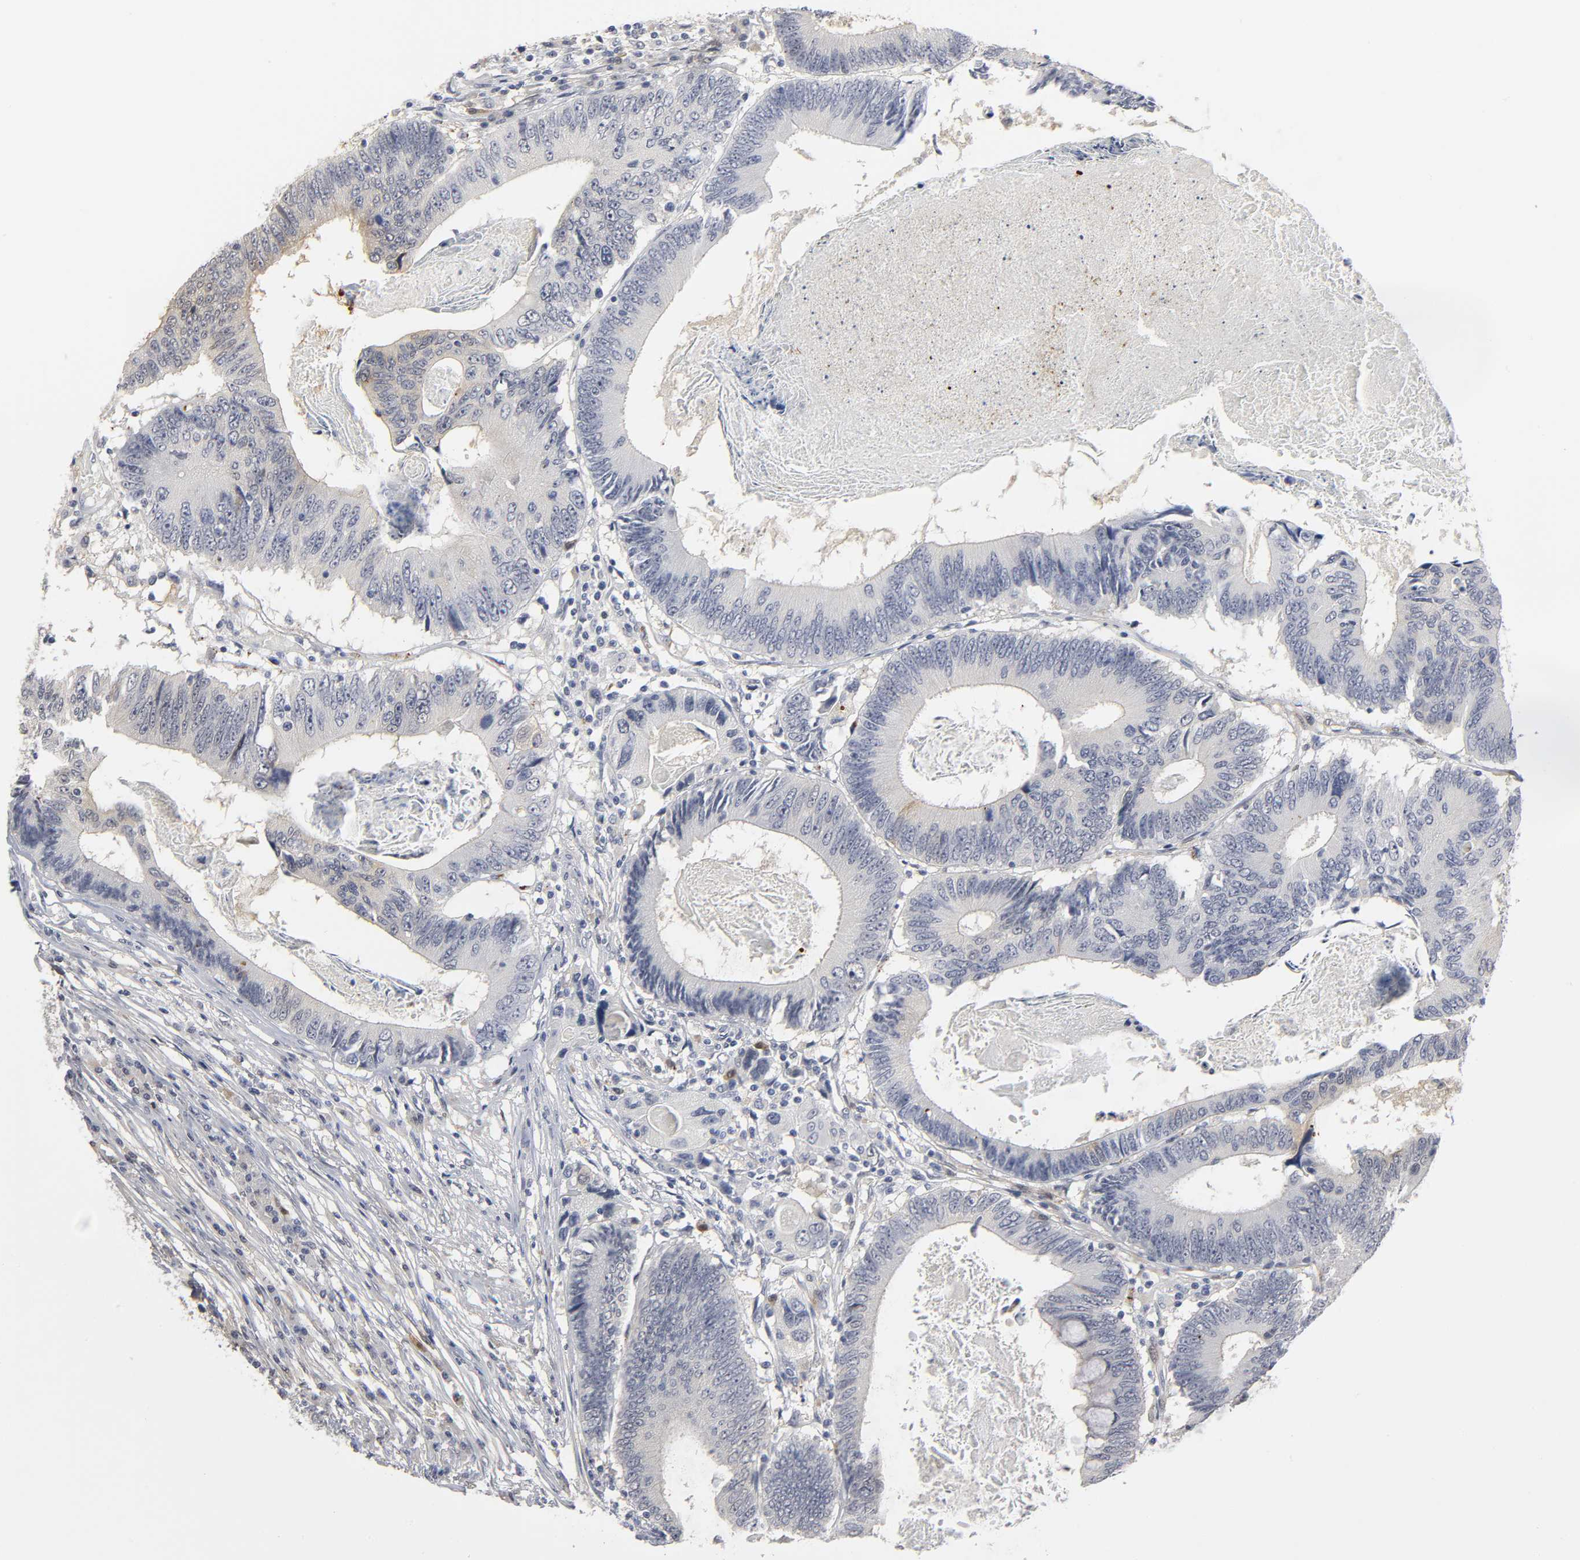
{"staining": {"intensity": "negative", "quantity": "none", "location": "none"}, "tissue": "colorectal cancer", "cell_type": "Tumor cells", "image_type": "cancer", "snomed": [{"axis": "morphology", "description": "Adenocarcinoma, NOS"}, {"axis": "topography", "description": "Colon"}], "caption": "High power microscopy photomicrograph of an immunohistochemistry micrograph of colorectal cancer (adenocarcinoma), revealing no significant staining in tumor cells.", "gene": "PDLIM3", "patient": {"sex": "female", "age": 78}}